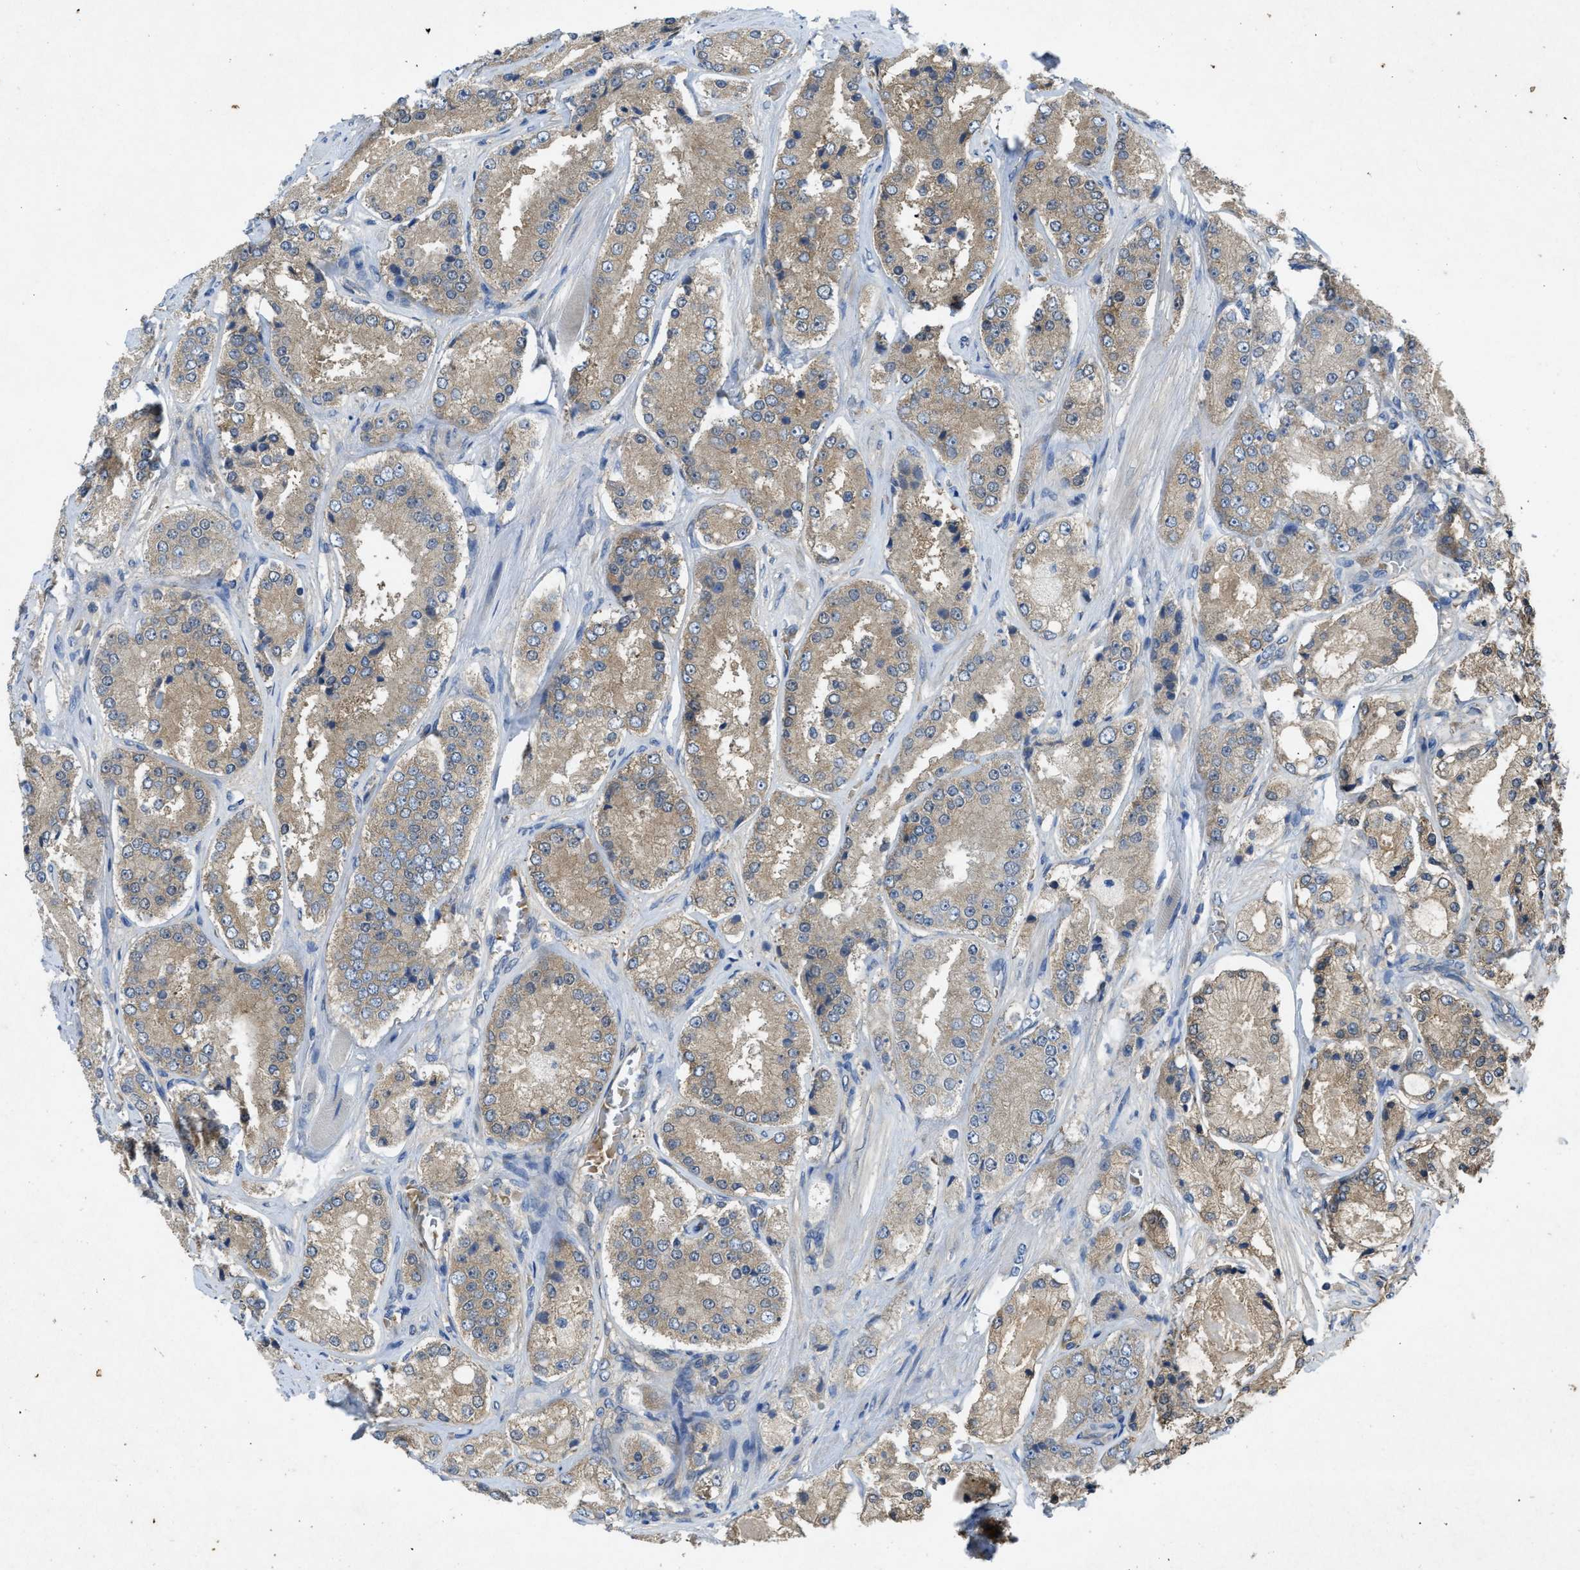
{"staining": {"intensity": "weak", "quantity": ">75%", "location": "cytoplasmic/membranous"}, "tissue": "prostate cancer", "cell_type": "Tumor cells", "image_type": "cancer", "snomed": [{"axis": "morphology", "description": "Adenocarcinoma, High grade"}, {"axis": "topography", "description": "Prostate"}], "caption": "A brown stain highlights weak cytoplasmic/membranous expression of a protein in prostate high-grade adenocarcinoma tumor cells.", "gene": "PPP3CA", "patient": {"sex": "male", "age": 65}}